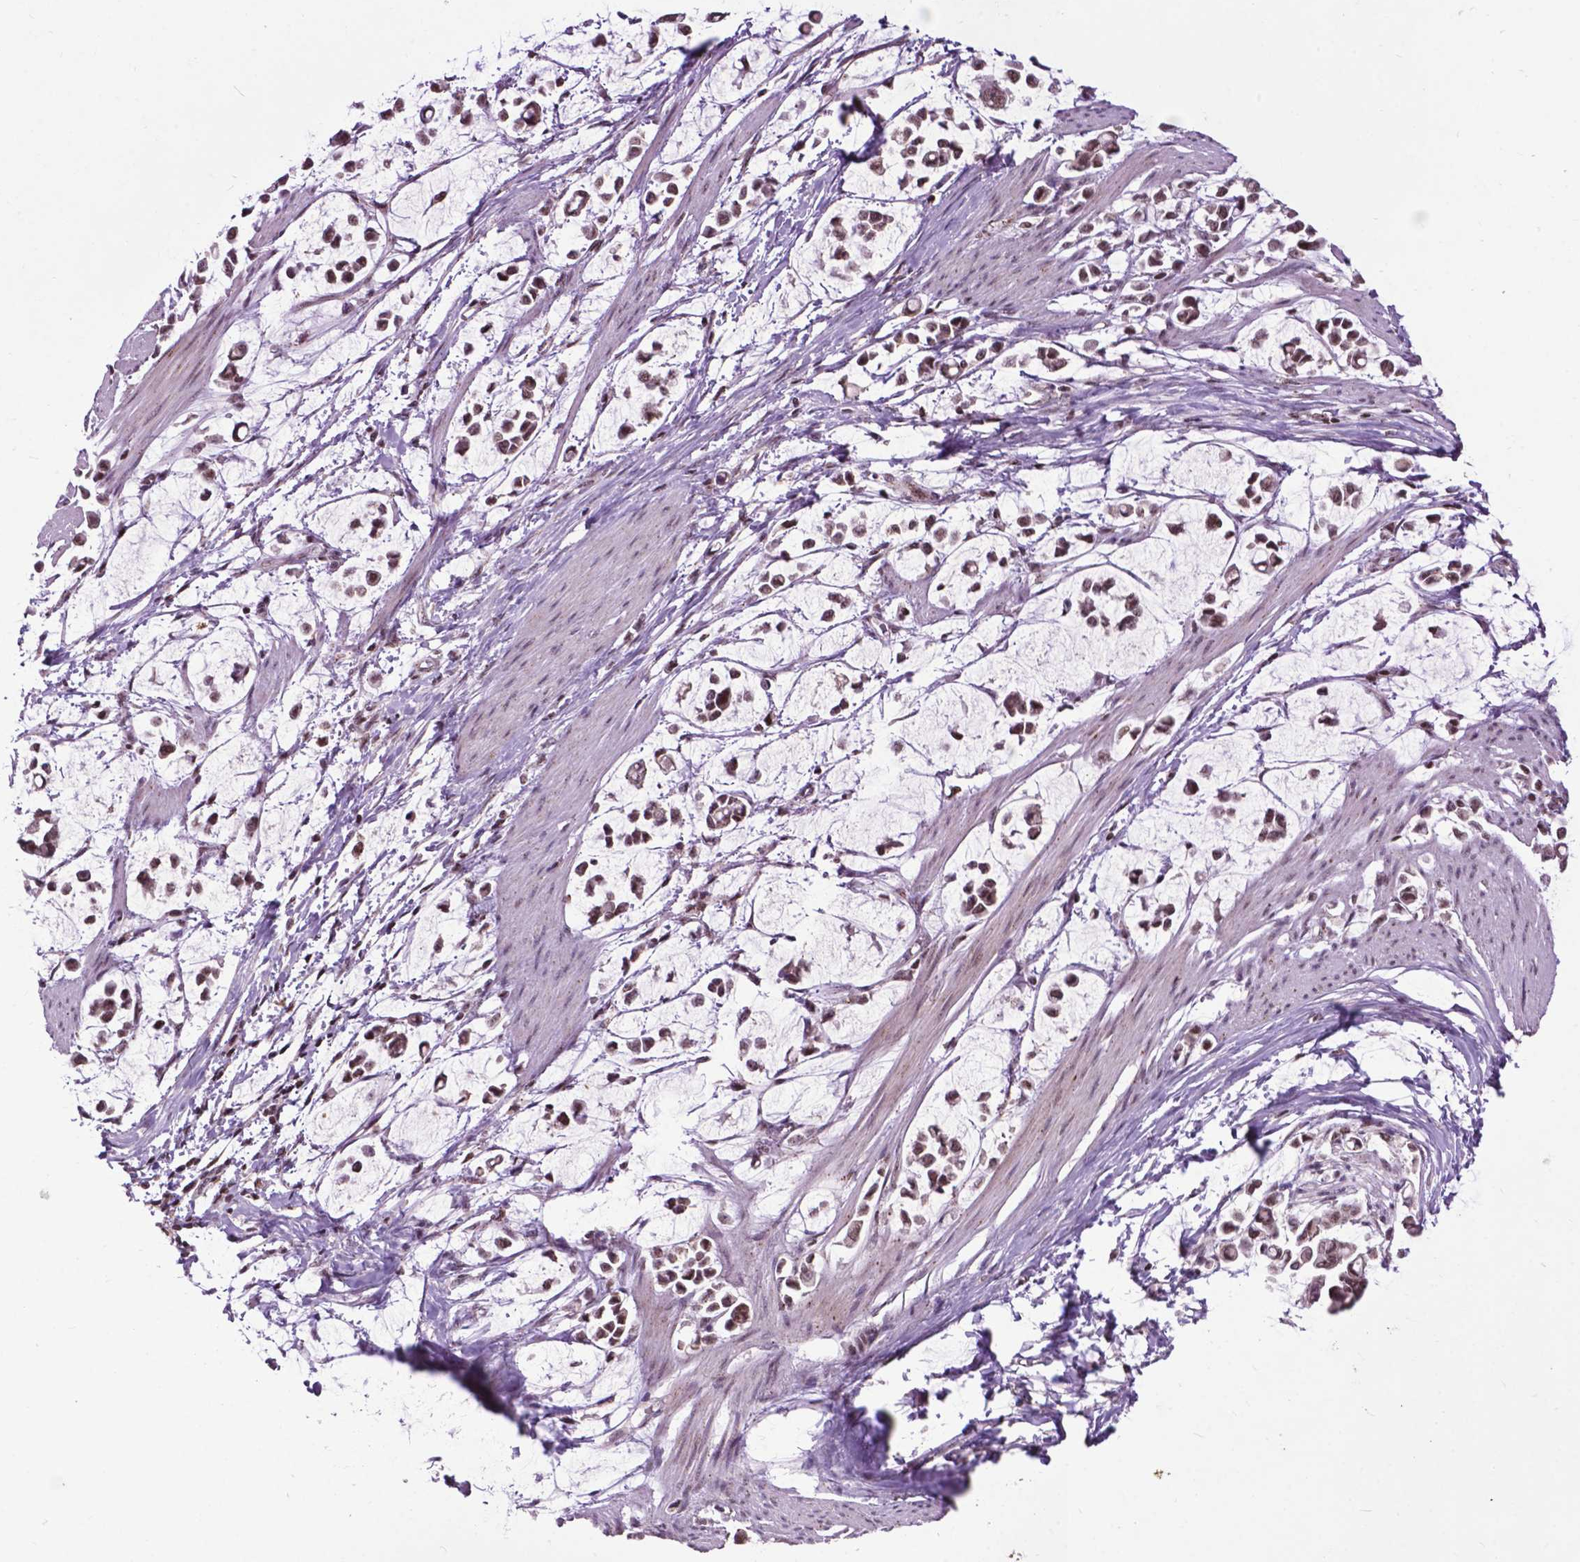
{"staining": {"intensity": "weak", "quantity": ">75%", "location": "nuclear"}, "tissue": "stomach cancer", "cell_type": "Tumor cells", "image_type": "cancer", "snomed": [{"axis": "morphology", "description": "Adenocarcinoma, NOS"}, {"axis": "topography", "description": "Stomach"}], "caption": "Immunohistochemistry (DAB (3,3'-diaminobenzidine)) staining of stomach cancer (adenocarcinoma) exhibits weak nuclear protein positivity in about >75% of tumor cells.", "gene": "EAF1", "patient": {"sex": "male", "age": 82}}